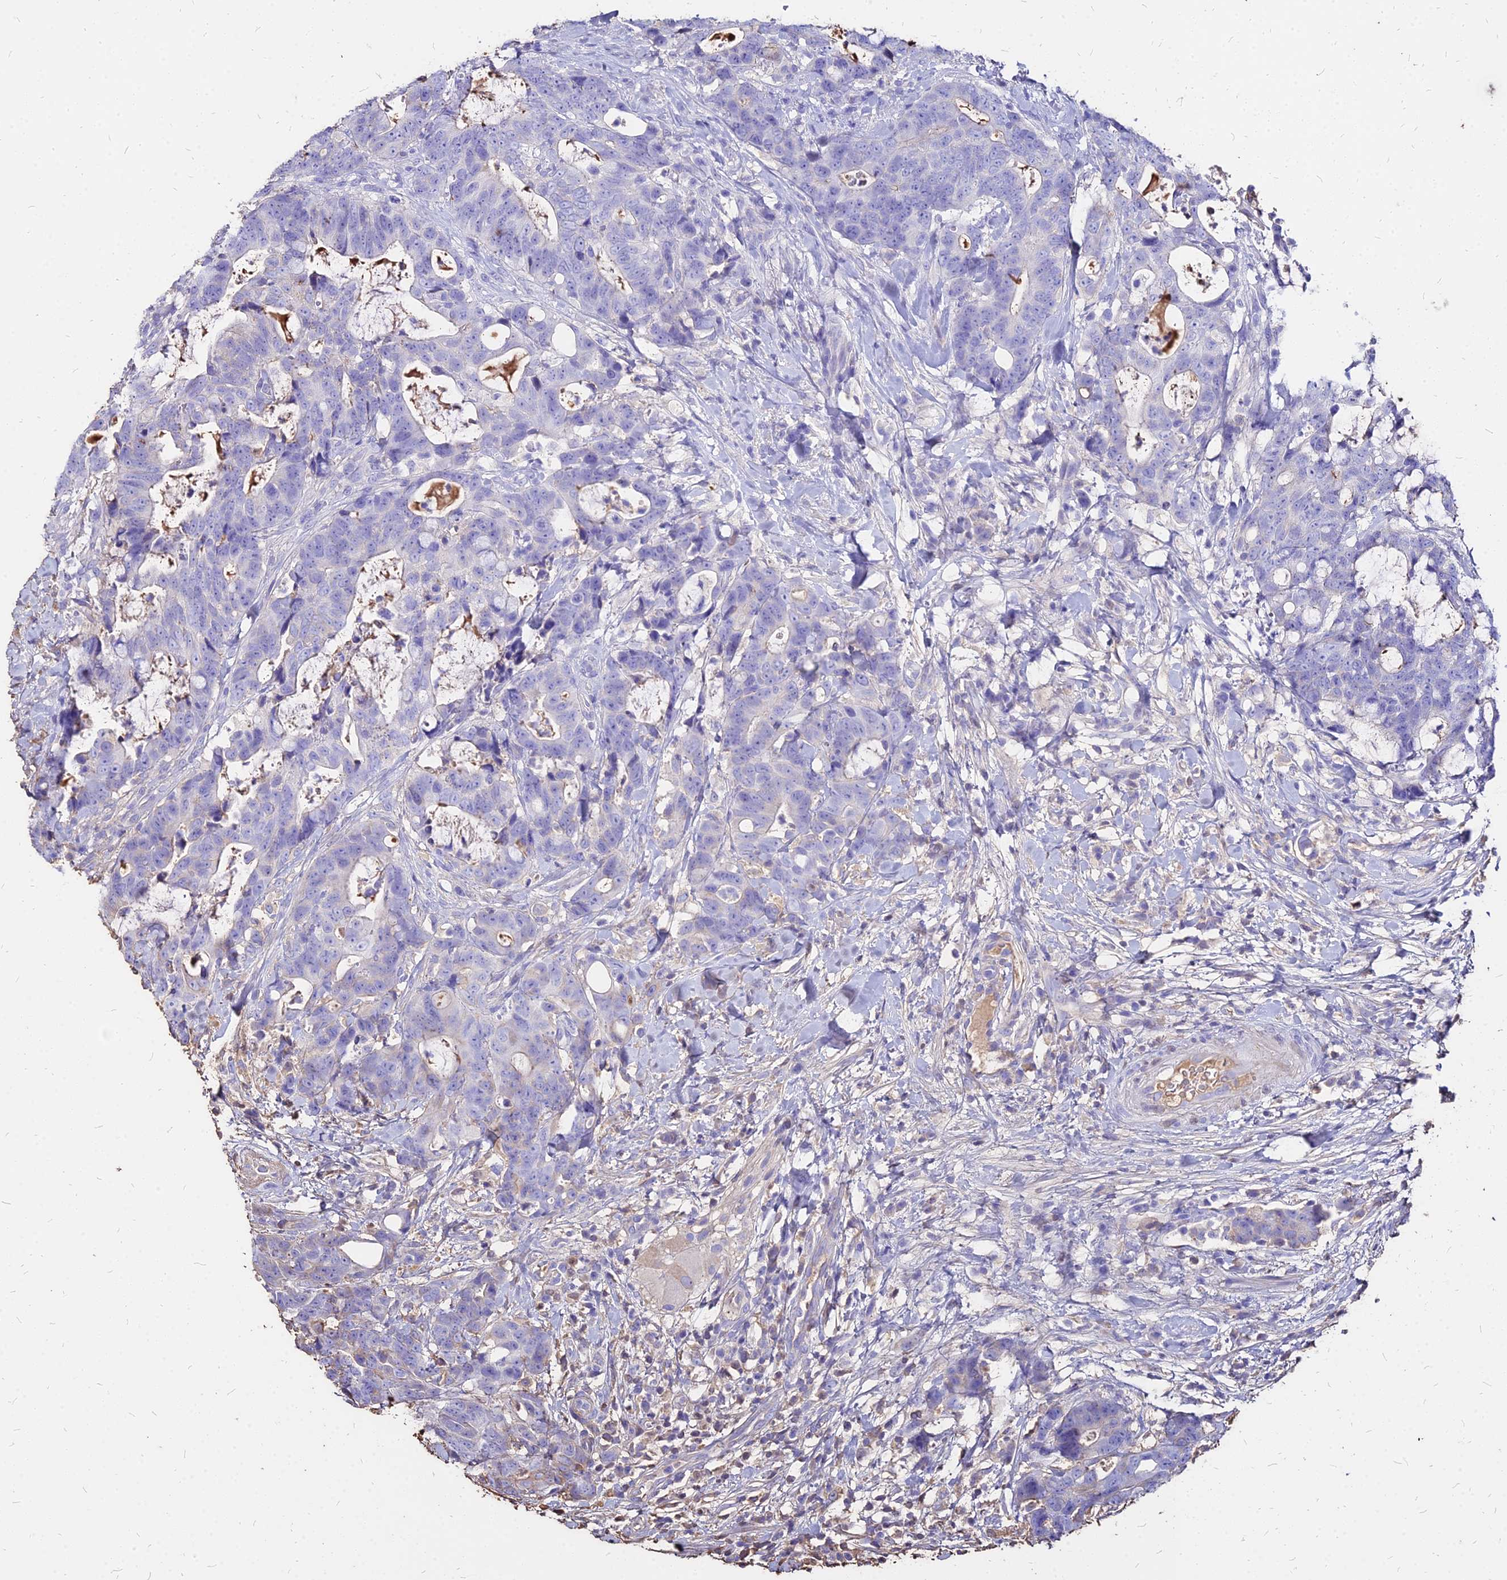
{"staining": {"intensity": "negative", "quantity": "none", "location": "none"}, "tissue": "colorectal cancer", "cell_type": "Tumor cells", "image_type": "cancer", "snomed": [{"axis": "morphology", "description": "Adenocarcinoma, NOS"}, {"axis": "topography", "description": "Colon"}], "caption": "Tumor cells show no significant staining in colorectal cancer (adenocarcinoma).", "gene": "NME5", "patient": {"sex": "female", "age": 82}}